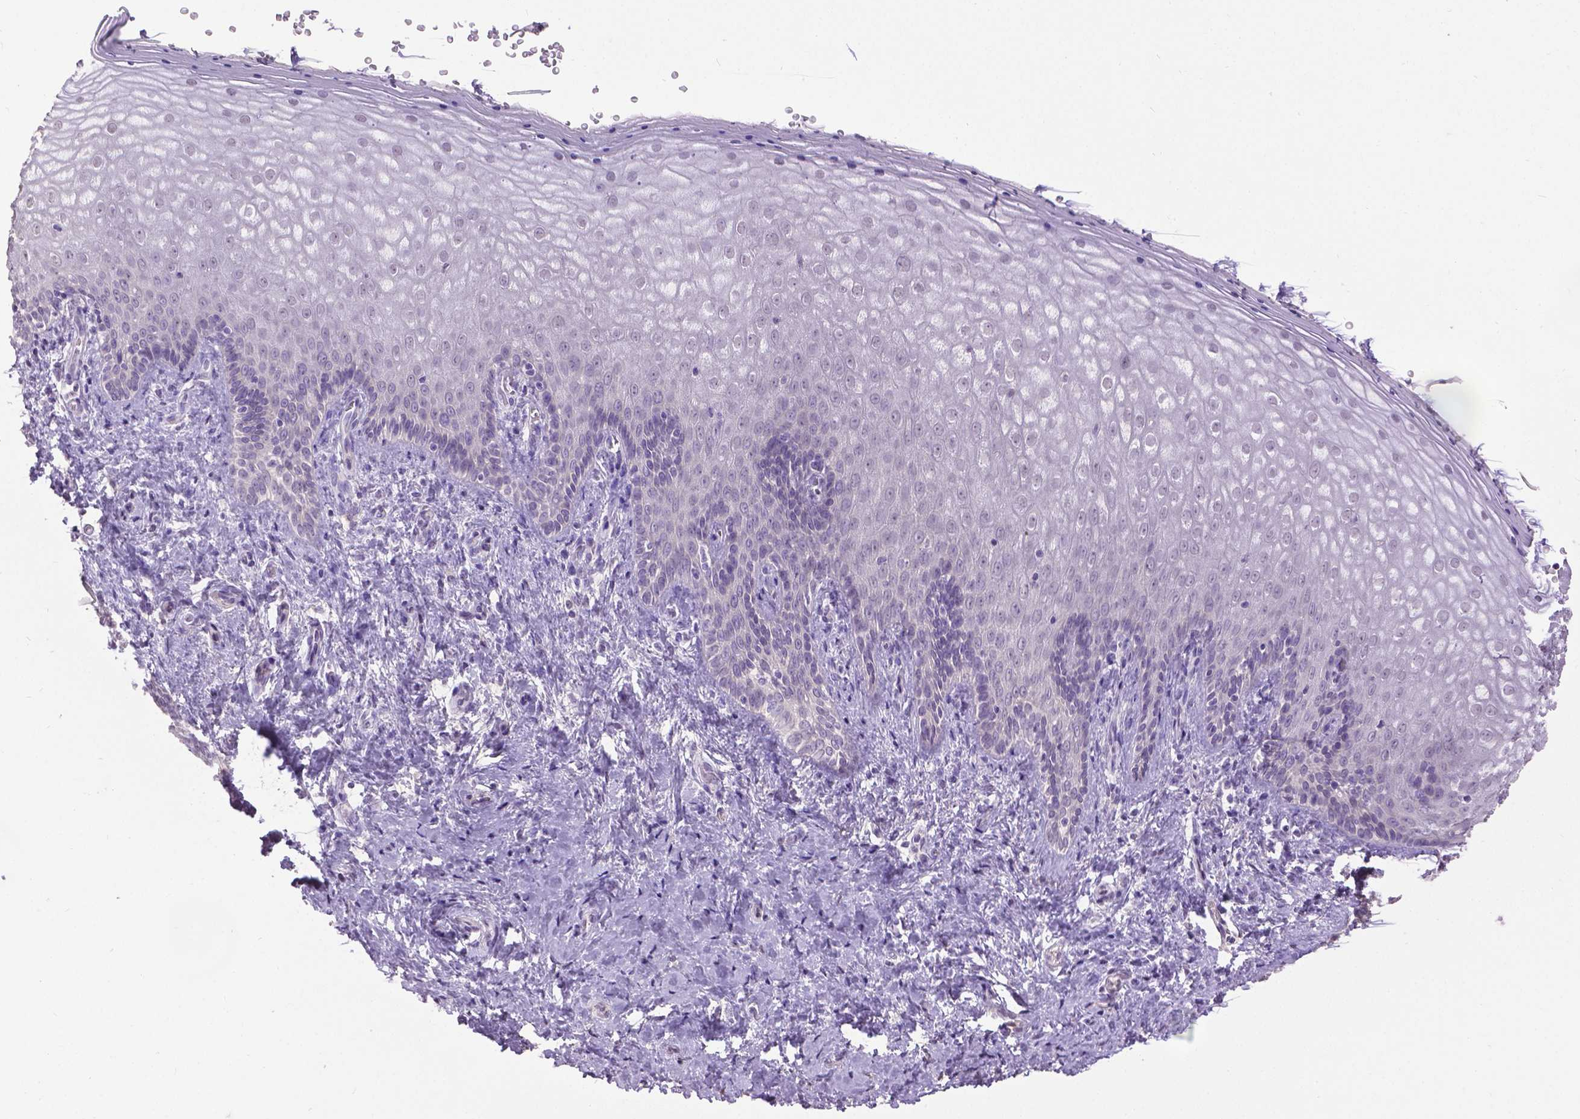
{"staining": {"intensity": "negative", "quantity": "none", "location": "none"}, "tissue": "vagina", "cell_type": "Squamous epithelial cells", "image_type": "normal", "snomed": [{"axis": "morphology", "description": "Normal tissue, NOS"}, {"axis": "topography", "description": "Vagina"}], "caption": "Squamous epithelial cells show no significant expression in normal vagina. Brightfield microscopy of immunohistochemistry stained with DAB (brown) and hematoxylin (blue), captured at high magnification.", "gene": "CPM", "patient": {"sex": "female", "age": 42}}